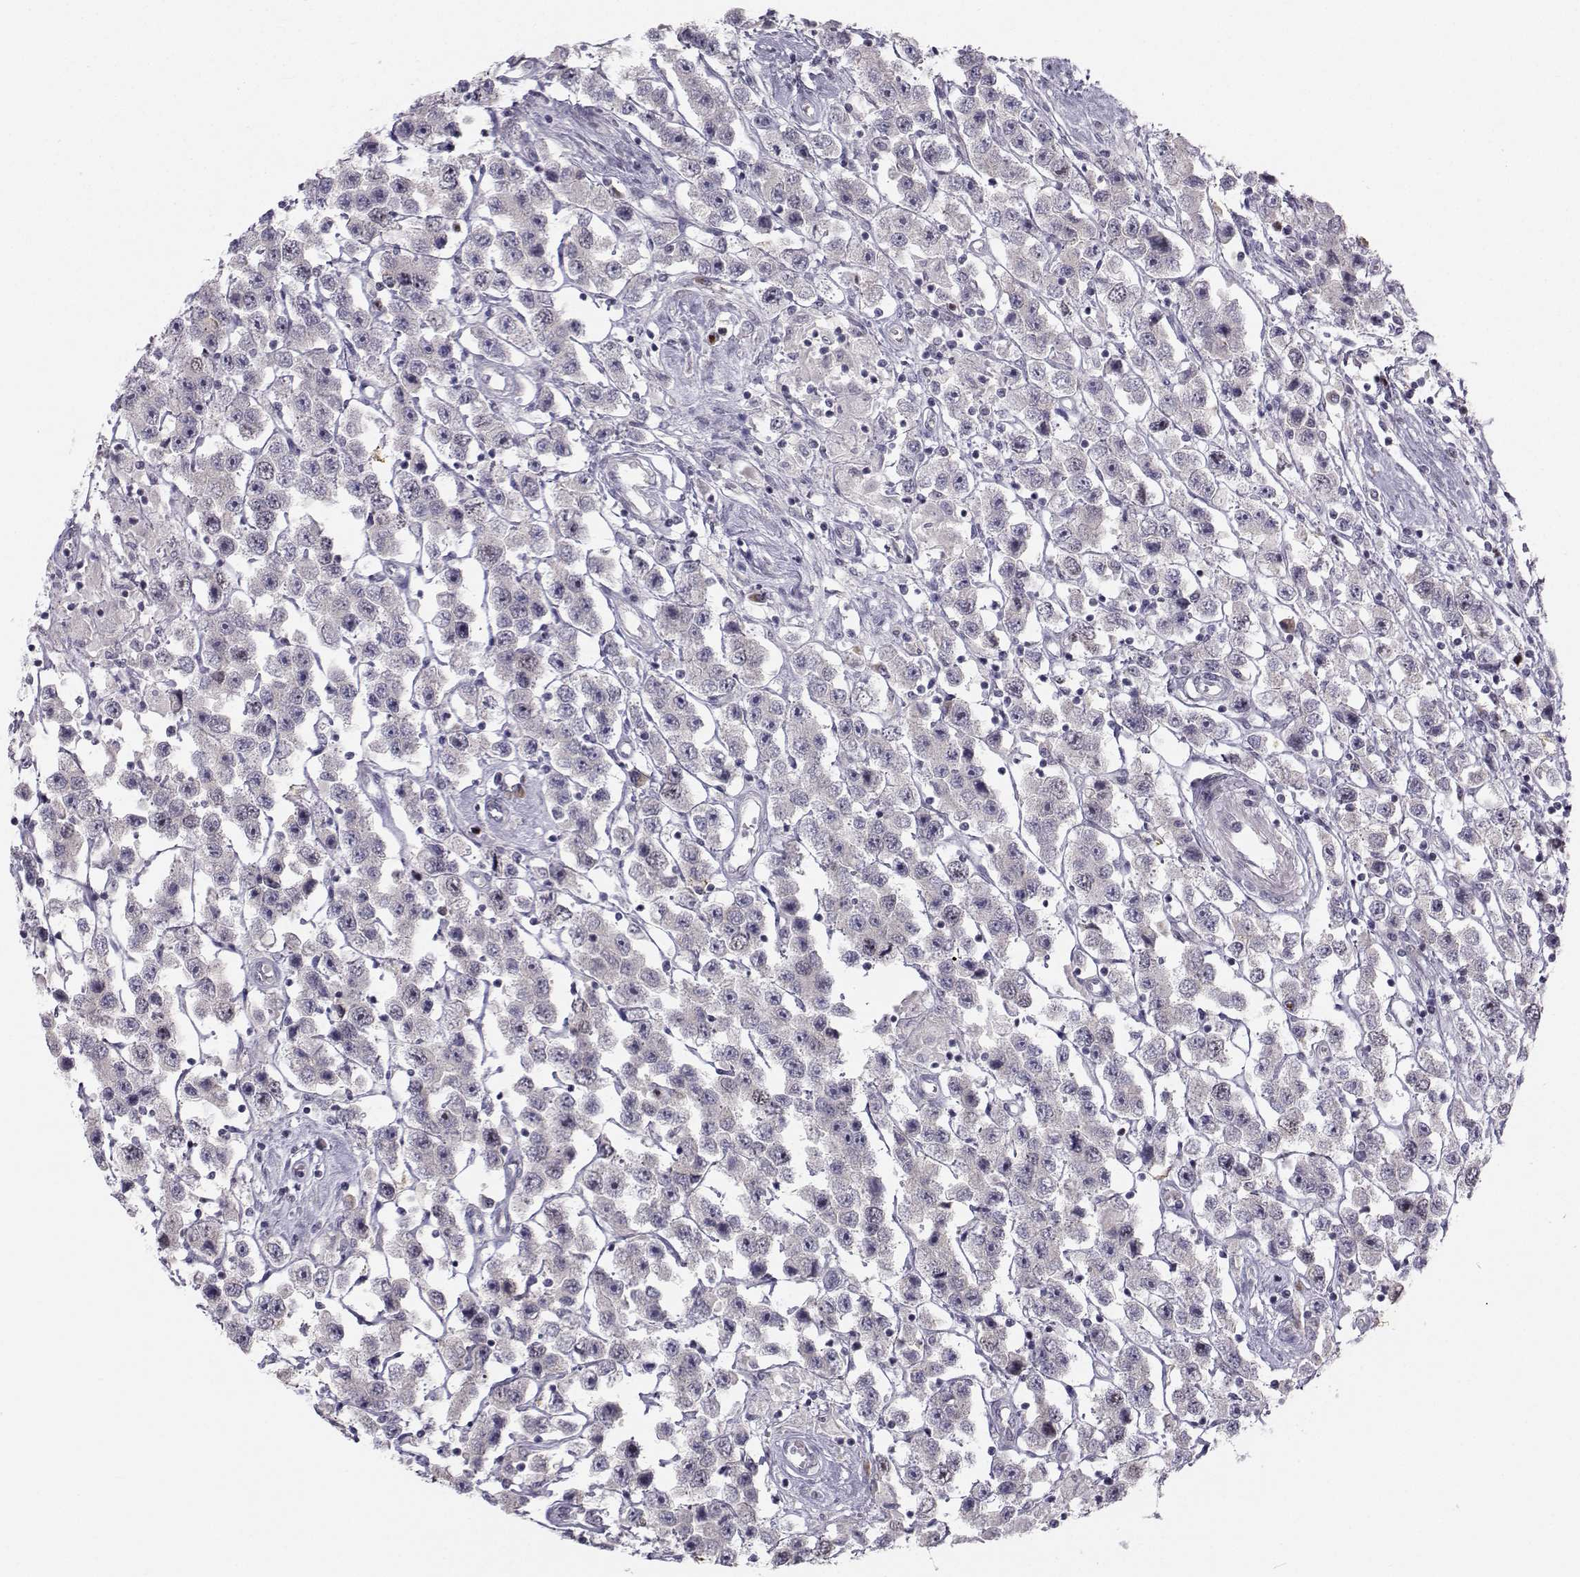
{"staining": {"intensity": "negative", "quantity": "none", "location": "none"}, "tissue": "testis cancer", "cell_type": "Tumor cells", "image_type": "cancer", "snomed": [{"axis": "morphology", "description": "Seminoma, NOS"}, {"axis": "topography", "description": "Testis"}], "caption": "IHC of testis seminoma demonstrates no positivity in tumor cells.", "gene": "LRP8", "patient": {"sex": "male", "age": 45}}